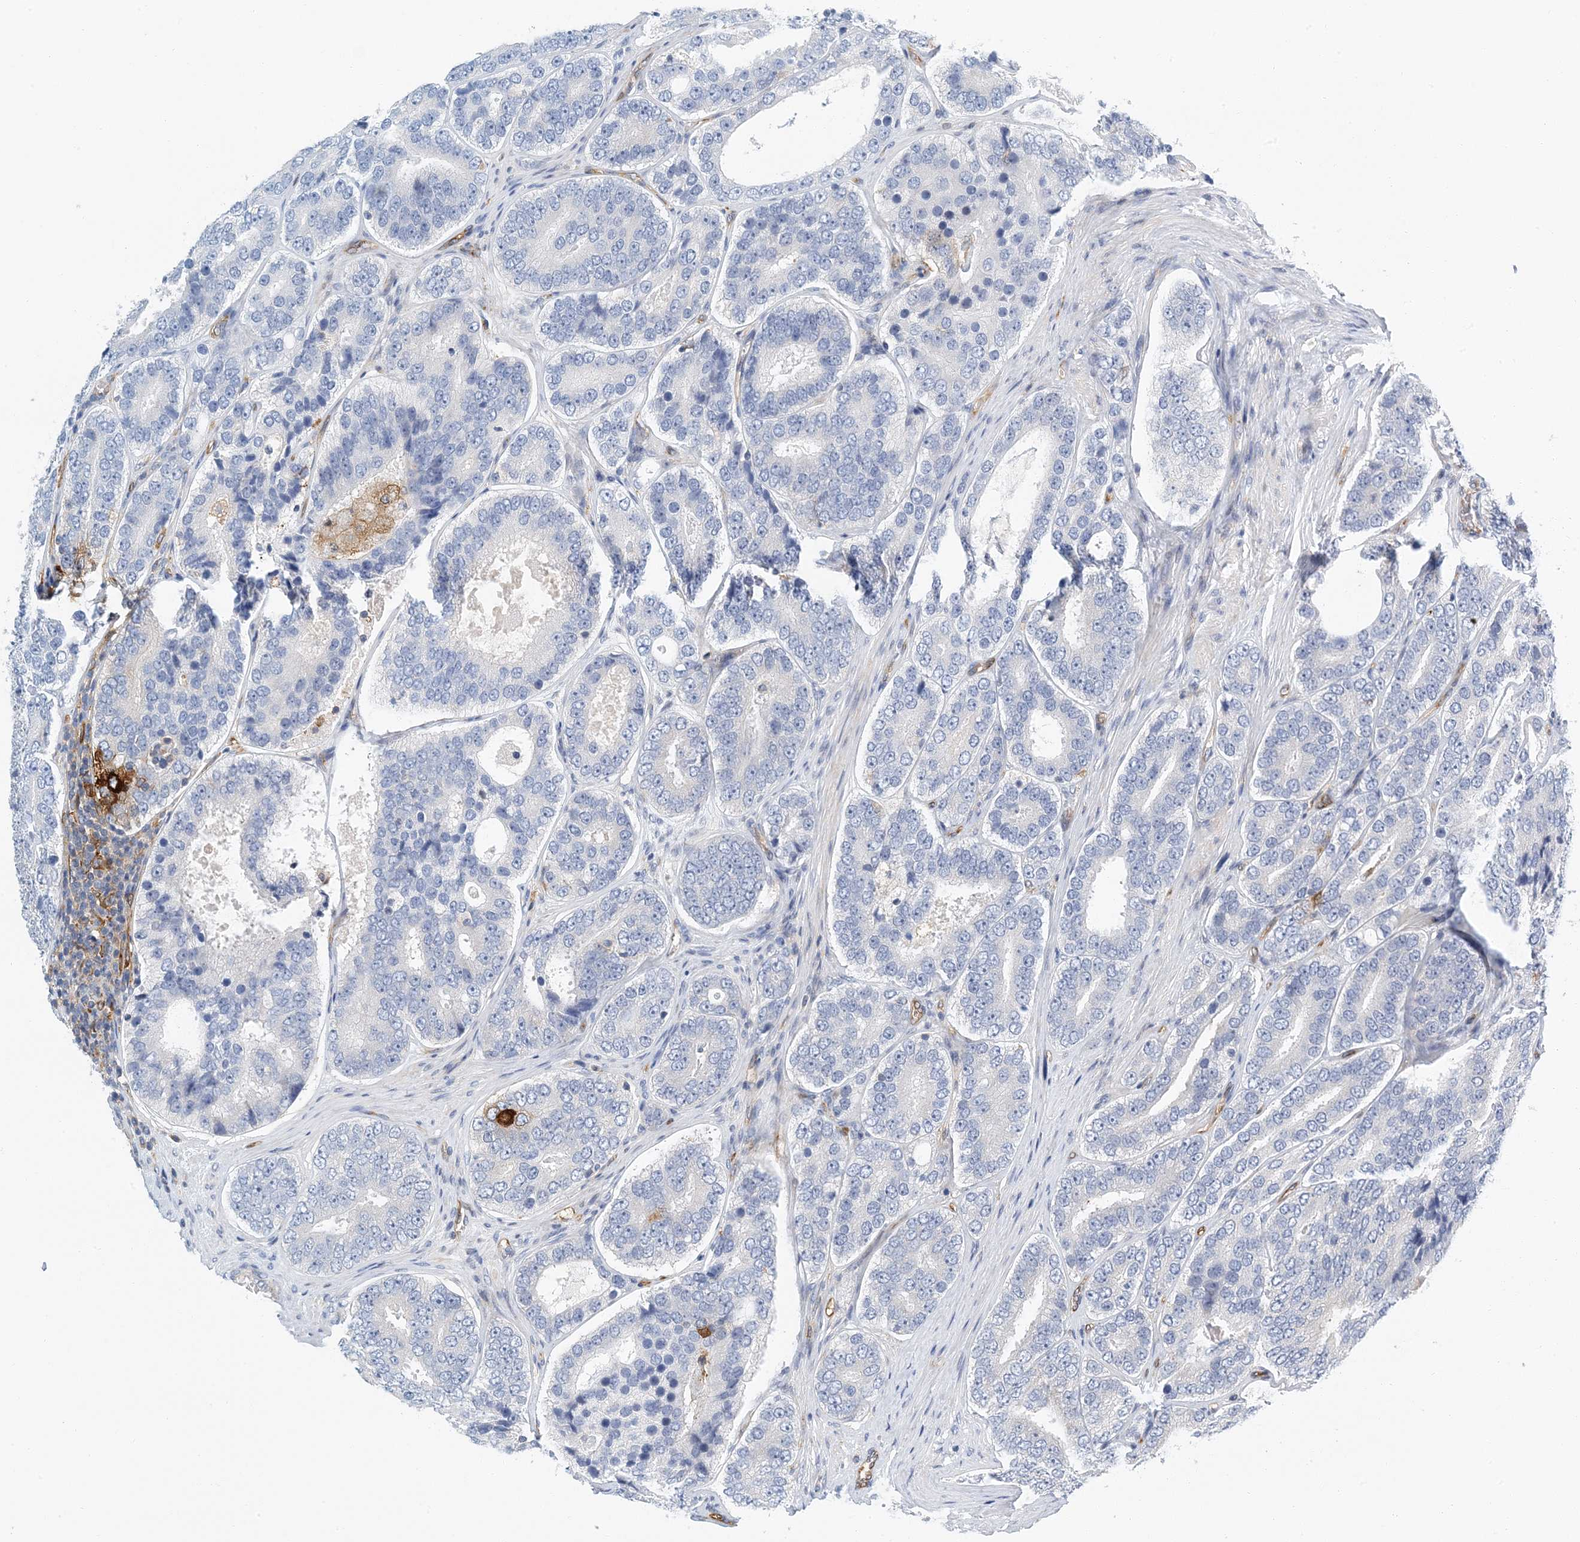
{"staining": {"intensity": "negative", "quantity": "none", "location": "none"}, "tissue": "prostate cancer", "cell_type": "Tumor cells", "image_type": "cancer", "snomed": [{"axis": "morphology", "description": "Adenocarcinoma, High grade"}, {"axis": "topography", "description": "Prostate"}], "caption": "Immunohistochemistry (IHC) photomicrograph of prostate cancer (high-grade adenocarcinoma) stained for a protein (brown), which shows no staining in tumor cells.", "gene": "PCDHA2", "patient": {"sex": "male", "age": 56}}